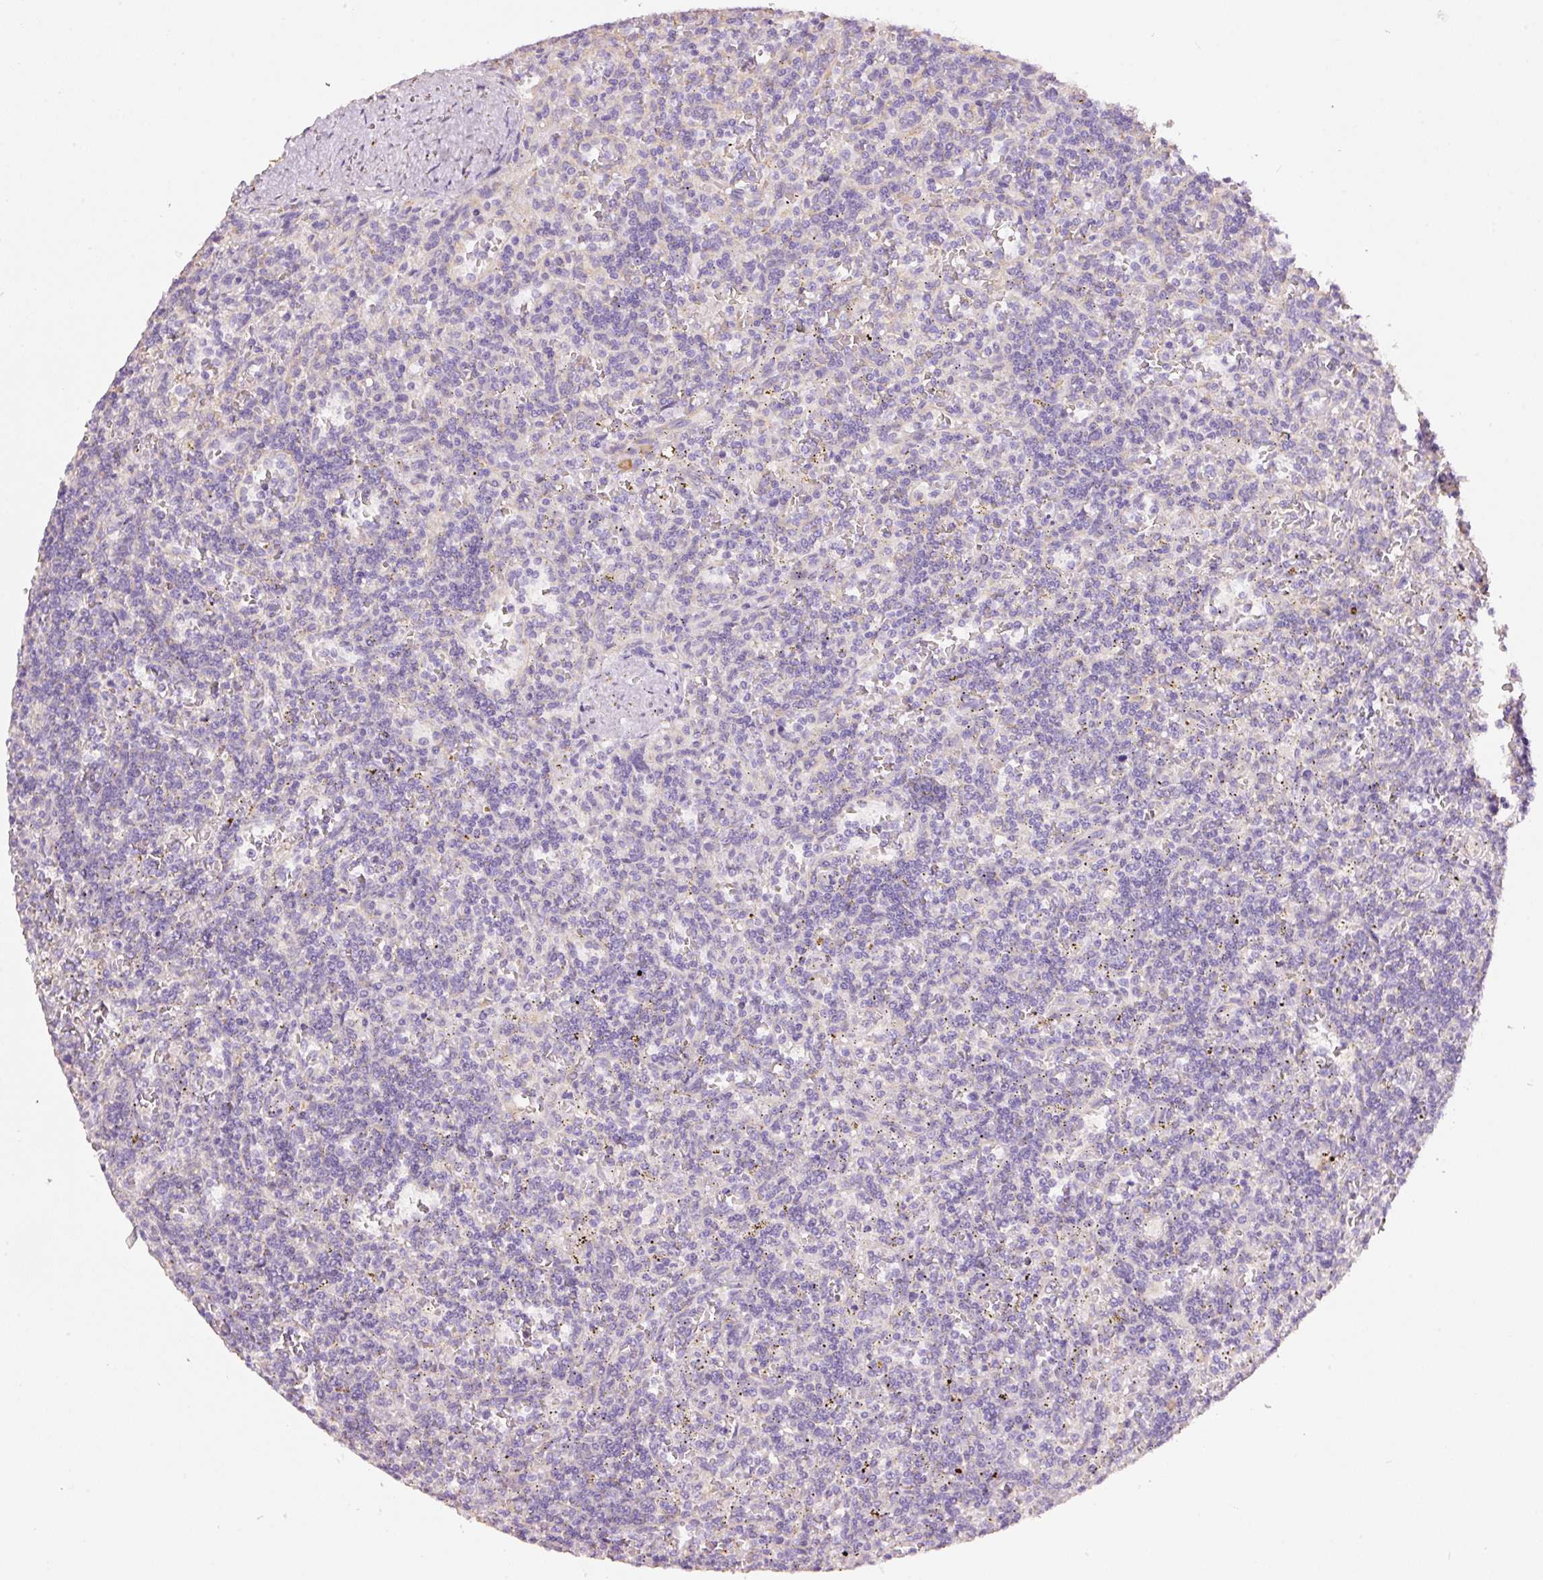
{"staining": {"intensity": "negative", "quantity": "none", "location": "none"}, "tissue": "lymphoma", "cell_type": "Tumor cells", "image_type": "cancer", "snomed": [{"axis": "morphology", "description": "Malignant lymphoma, non-Hodgkin's type, Low grade"}, {"axis": "topography", "description": "Spleen"}], "caption": "IHC of lymphoma displays no staining in tumor cells.", "gene": "GCG", "patient": {"sex": "male", "age": 73}}